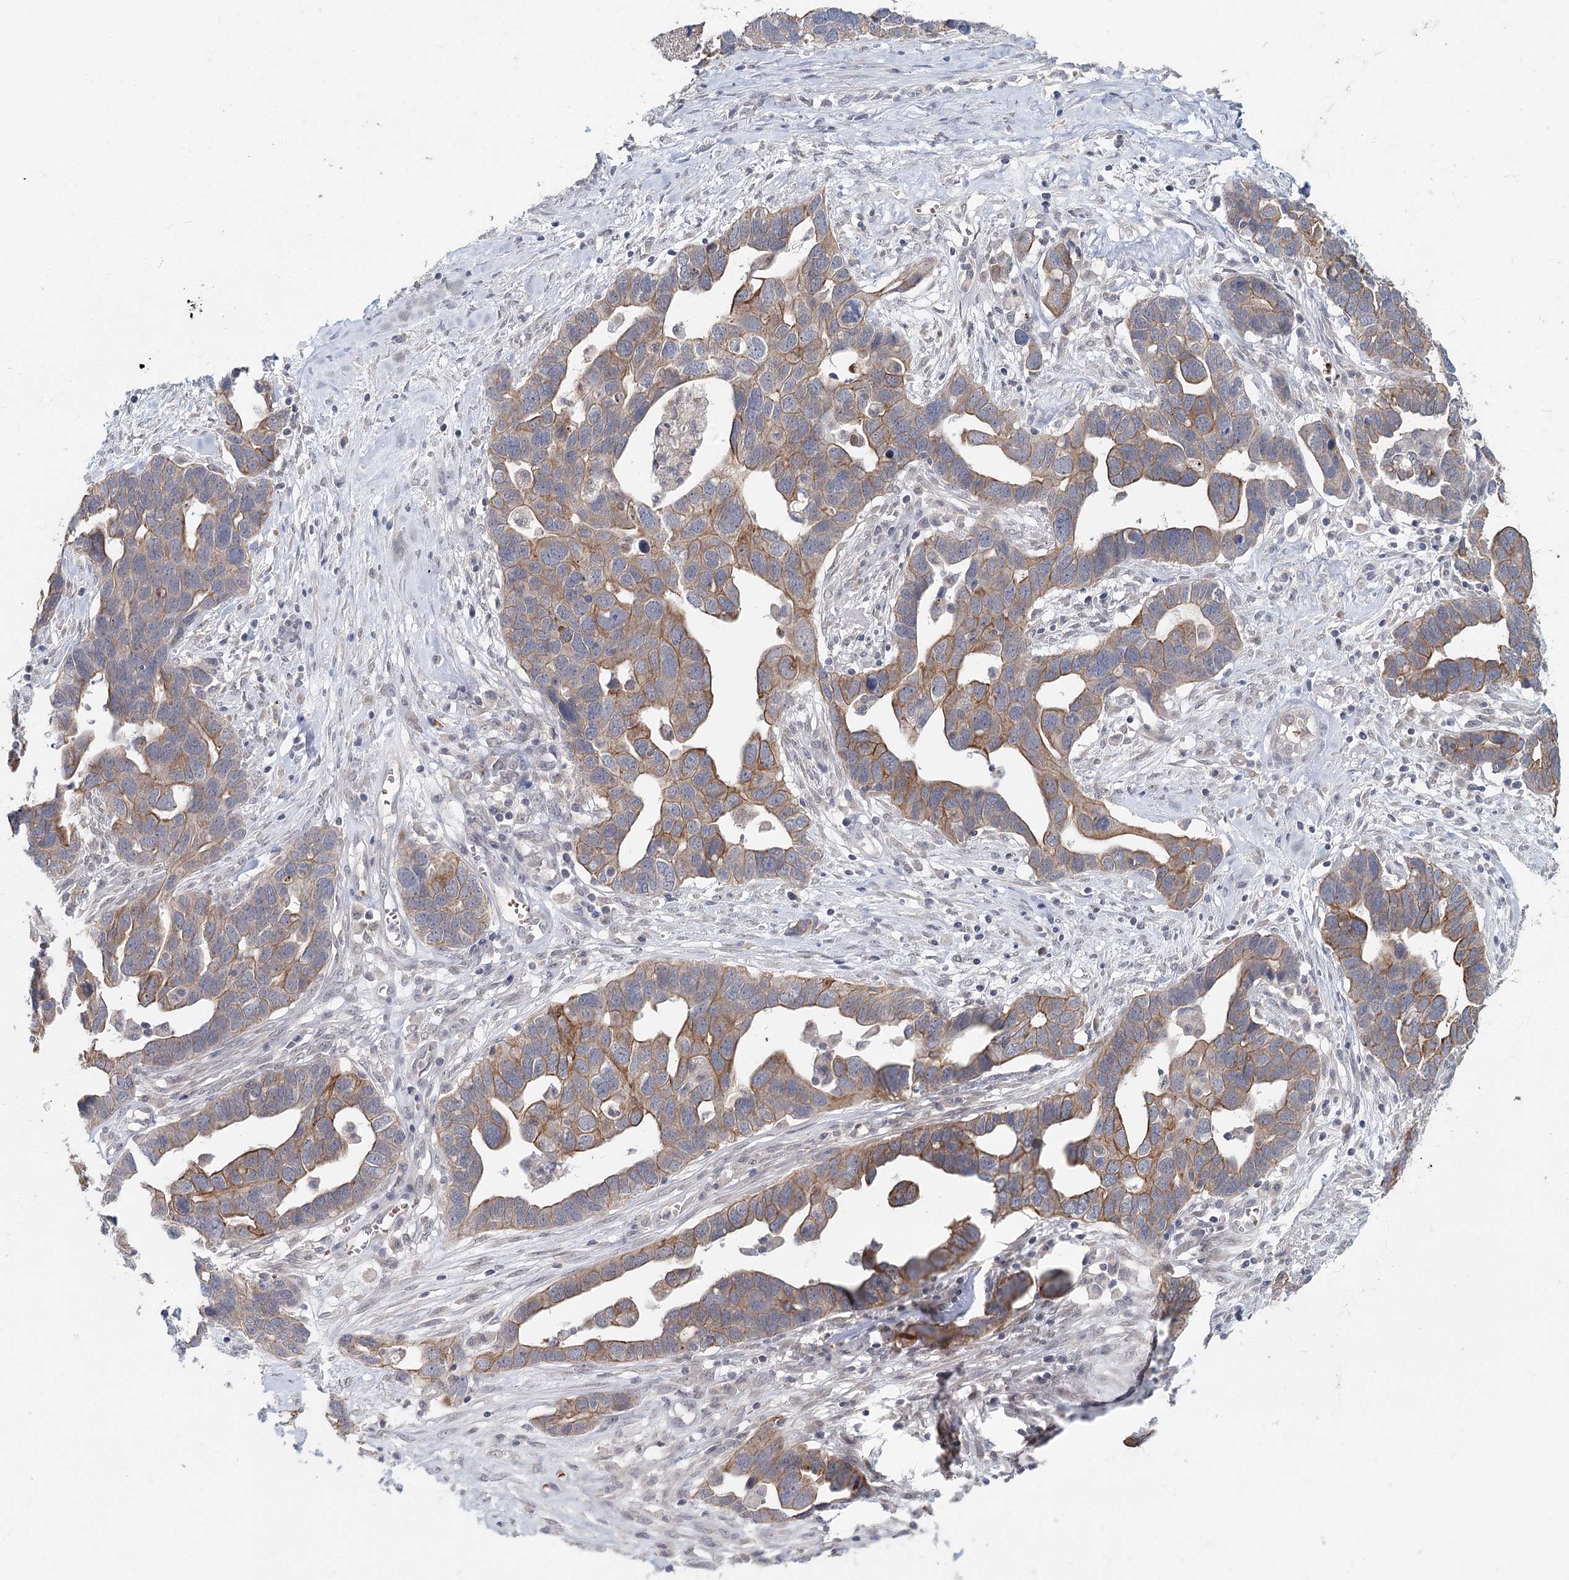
{"staining": {"intensity": "moderate", "quantity": ">75%", "location": "cytoplasmic/membranous"}, "tissue": "ovarian cancer", "cell_type": "Tumor cells", "image_type": "cancer", "snomed": [{"axis": "morphology", "description": "Cystadenocarcinoma, serous, NOS"}, {"axis": "topography", "description": "Ovary"}], "caption": "Brown immunohistochemical staining in ovarian cancer (serous cystadenocarcinoma) exhibits moderate cytoplasmic/membranous positivity in approximately >75% of tumor cells.", "gene": "FBXO7", "patient": {"sex": "female", "age": 54}}